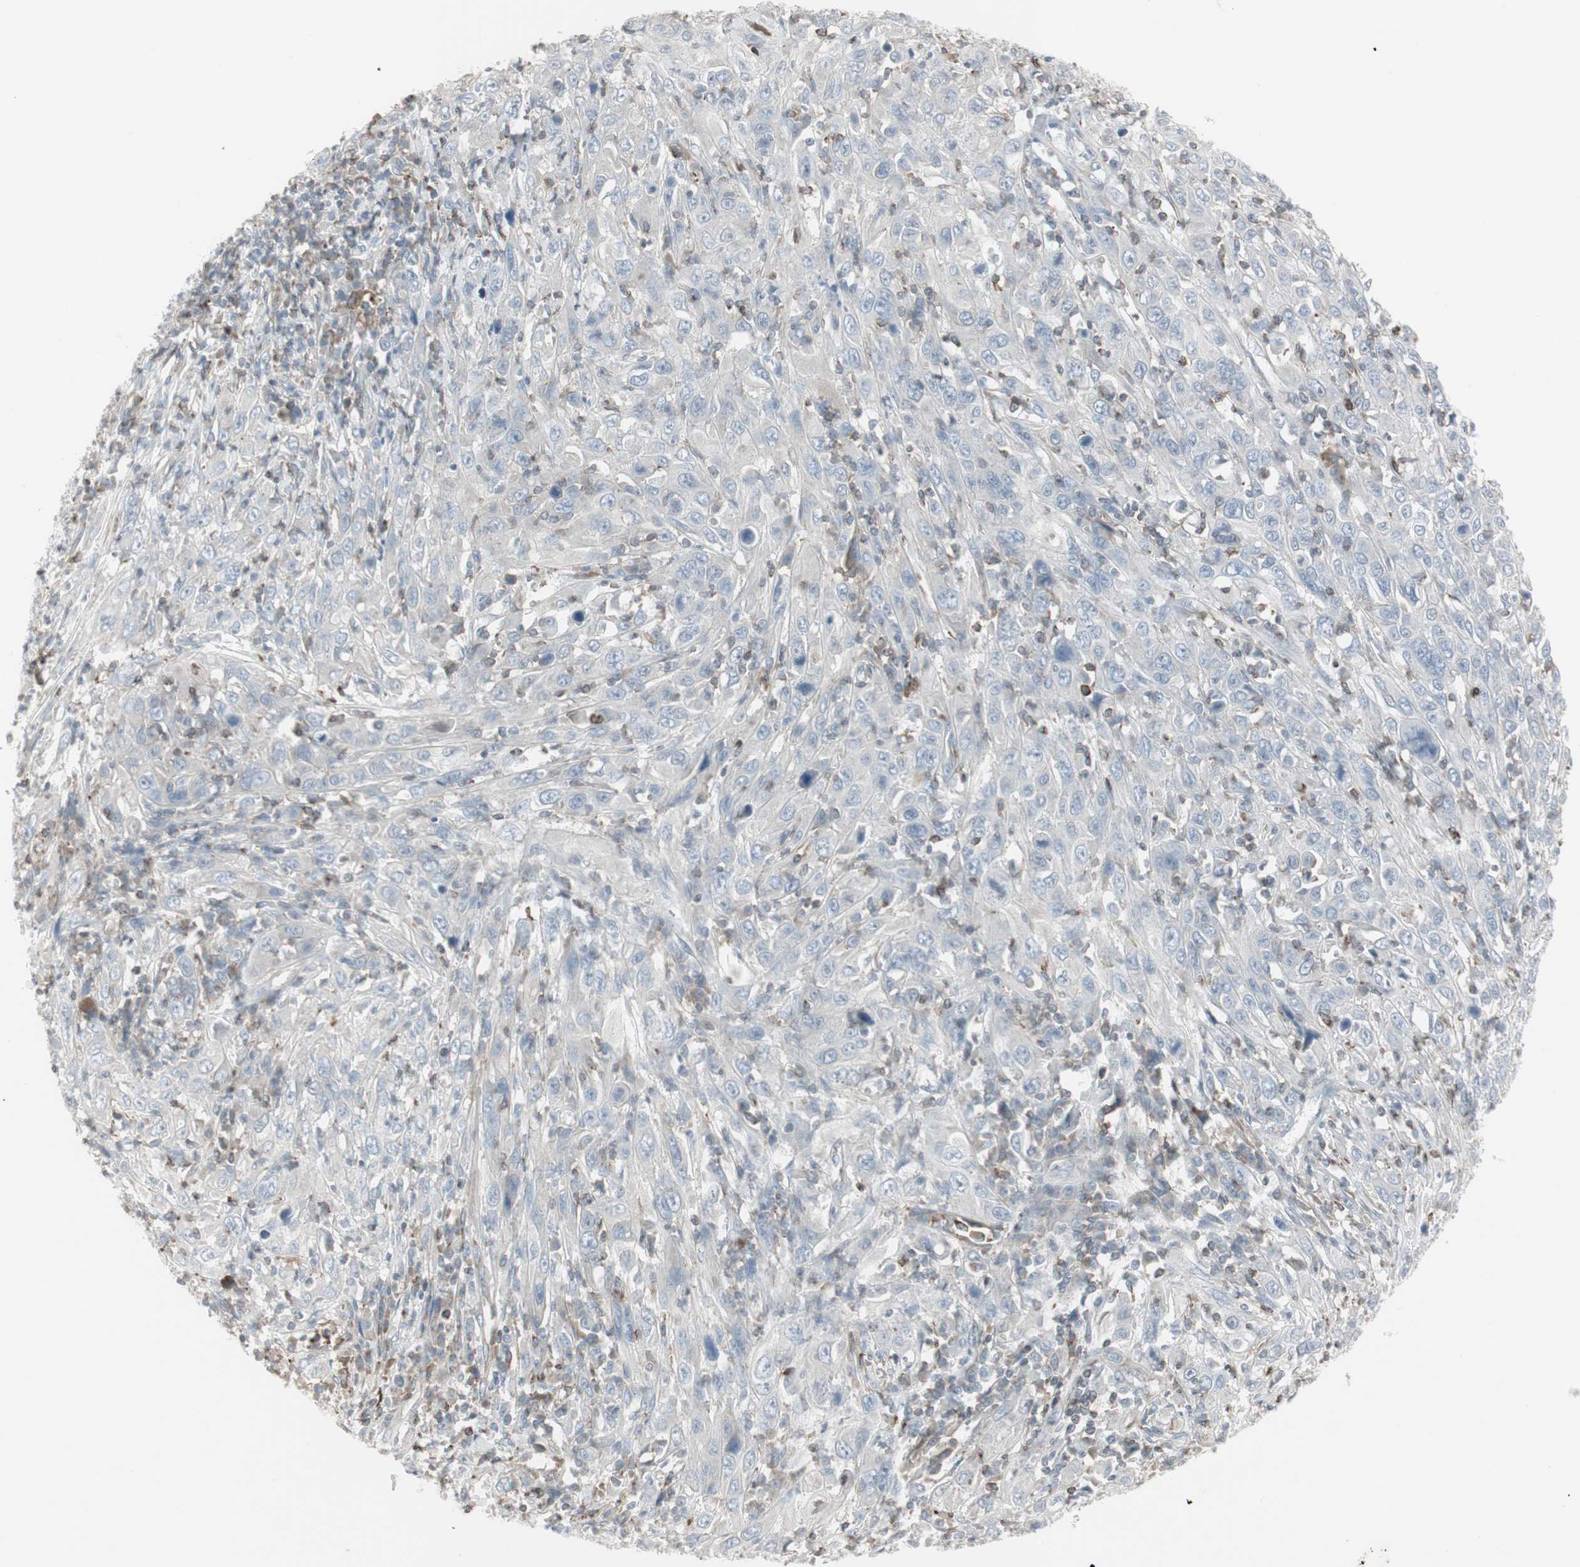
{"staining": {"intensity": "negative", "quantity": "none", "location": "none"}, "tissue": "cervical cancer", "cell_type": "Tumor cells", "image_type": "cancer", "snomed": [{"axis": "morphology", "description": "Squamous cell carcinoma, NOS"}, {"axis": "topography", "description": "Cervix"}], "caption": "Human cervical cancer stained for a protein using immunohistochemistry (IHC) demonstrates no positivity in tumor cells.", "gene": "MAP4K4", "patient": {"sex": "female", "age": 46}}